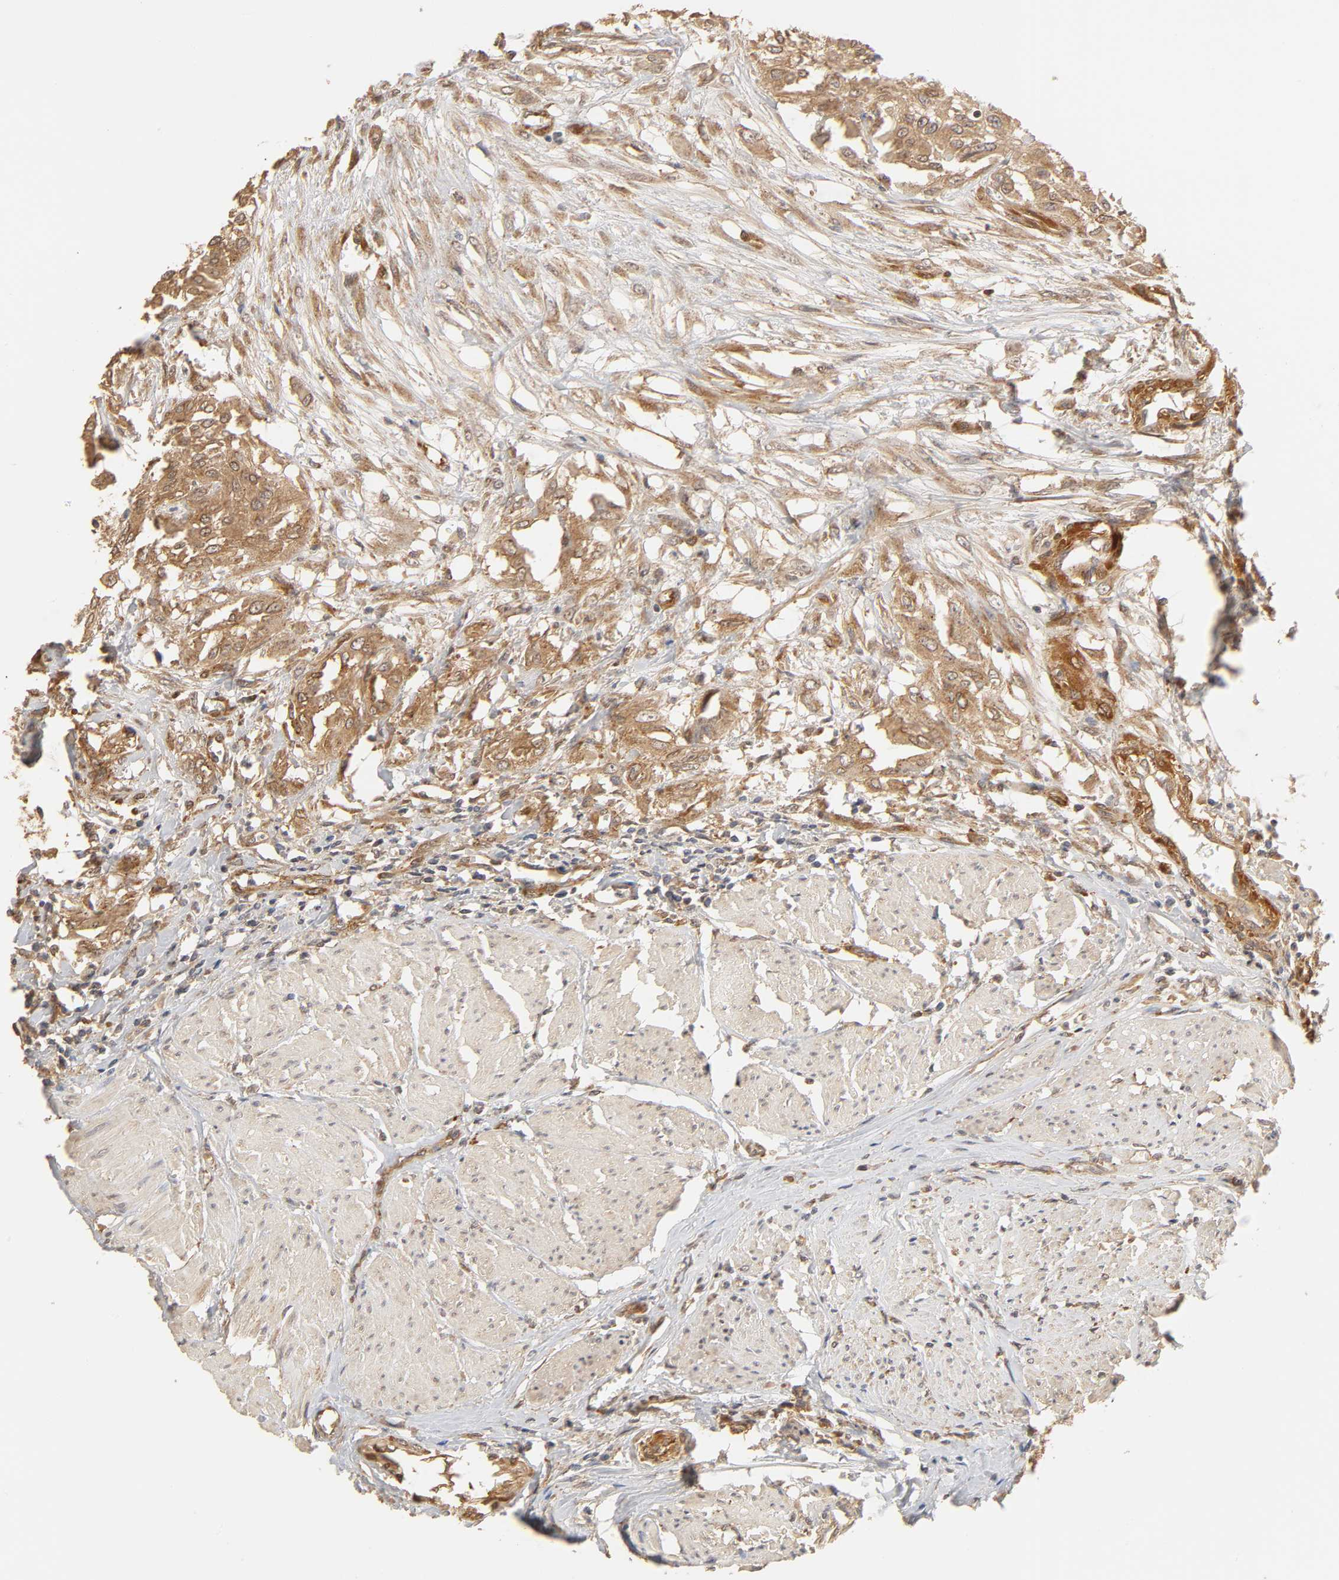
{"staining": {"intensity": "strong", "quantity": ">75%", "location": "cytoplasmic/membranous"}, "tissue": "urothelial cancer", "cell_type": "Tumor cells", "image_type": "cancer", "snomed": [{"axis": "morphology", "description": "Urothelial carcinoma, High grade"}, {"axis": "topography", "description": "Urinary bladder"}], "caption": "Immunohistochemical staining of high-grade urothelial carcinoma displays high levels of strong cytoplasmic/membranous protein expression in approximately >75% of tumor cells. The protein is shown in brown color, while the nuclei are stained blue.", "gene": "EPS8", "patient": {"sex": "male", "age": 57}}